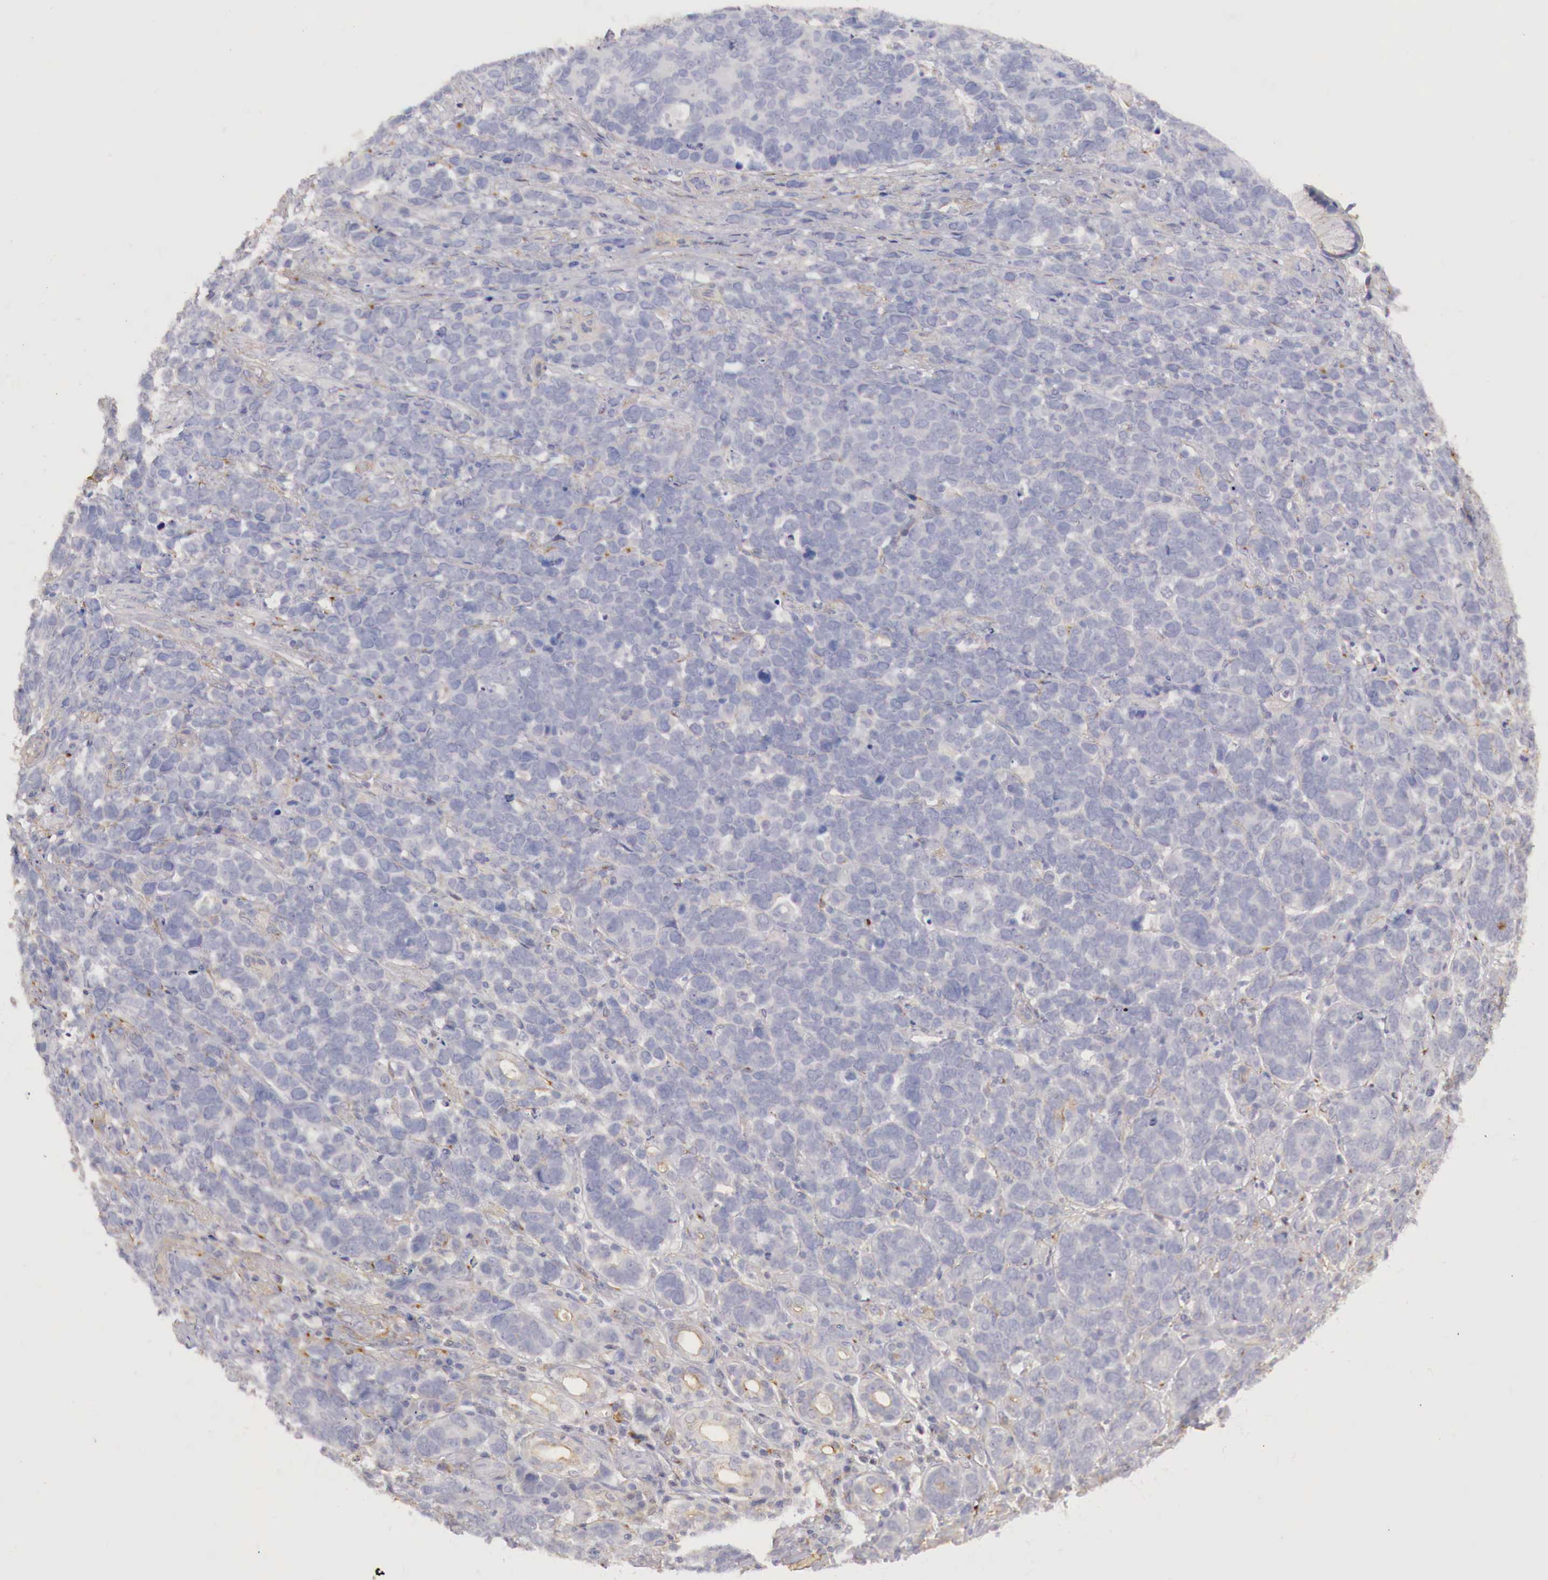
{"staining": {"intensity": "negative", "quantity": "none", "location": "none"}, "tissue": "stomach cancer", "cell_type": "Tumor cells", "image_type": "cancer", "snomed": [{"axis": "morphology", "description": "Adenocarcinoma, NOS"}, {"axis": "topography", "description": "Stomach, upper"}], "caption": "Immunohistochemistry micrograph of human adenocarcinoma (stomach) stained for a protein (brown), which demonstrates no expression in tumor cells.", "gene": "KLHDC7B", "patient": {"sex": "male", "age": 71}}